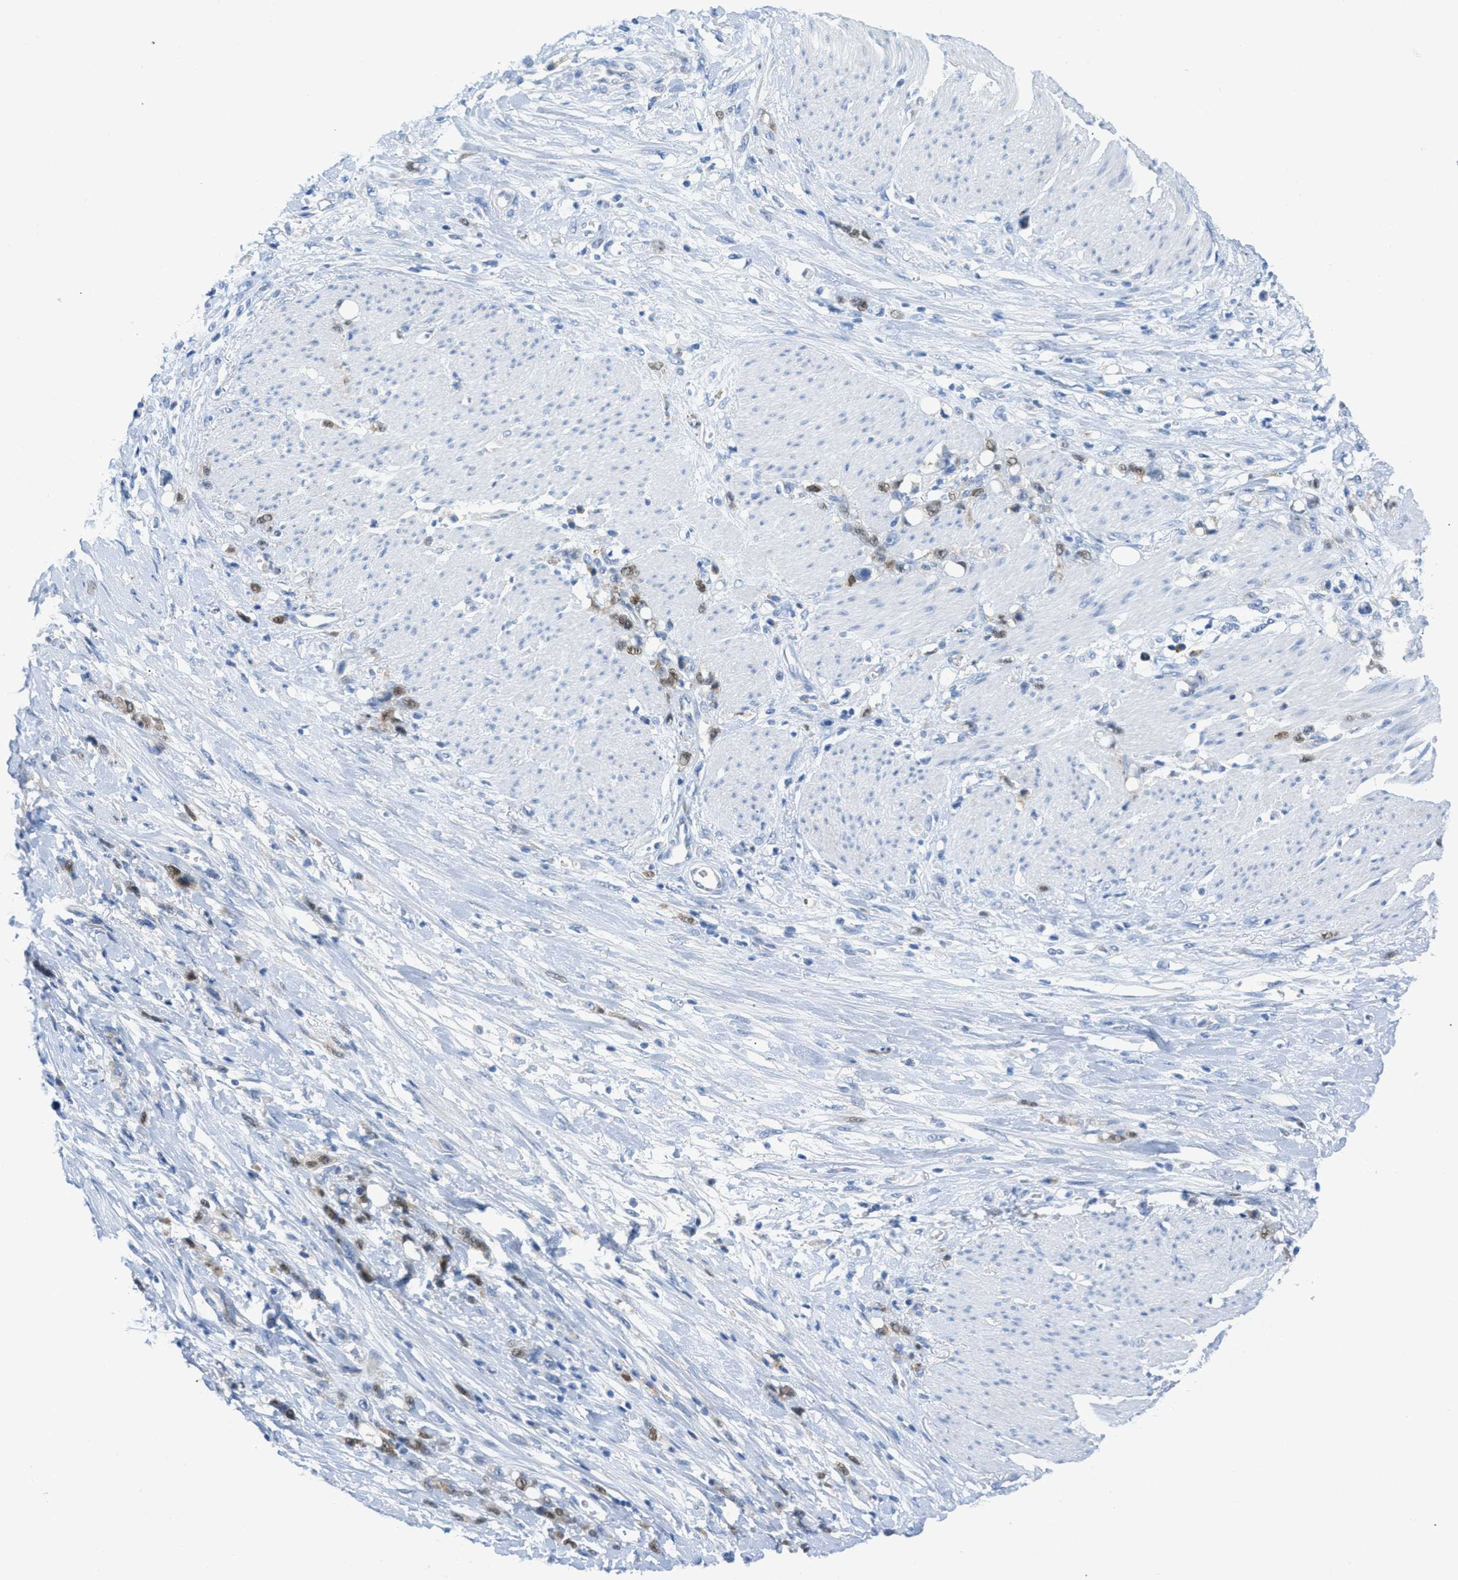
{"staining": {"intensity": "moderate", "quantity": ">75%", "location": "nuclear"}, "tissue": "stomach cancer", "cell_type": "Tumor cells", "image_type": "cancer", "snomed": [{"axis": "morphology", "description": "Adenocarcinoma, NOS"}, {"axis": "topography", "description": "Stomach, lower"}], "caption": "There is medium levels of moderate nuclear staining in tumor cells of stomach cancer, as demonstrated by immunohistochemical staining (brown color).", "gene": "ORC6", "patient": {"sex": "male", "age": 88}}